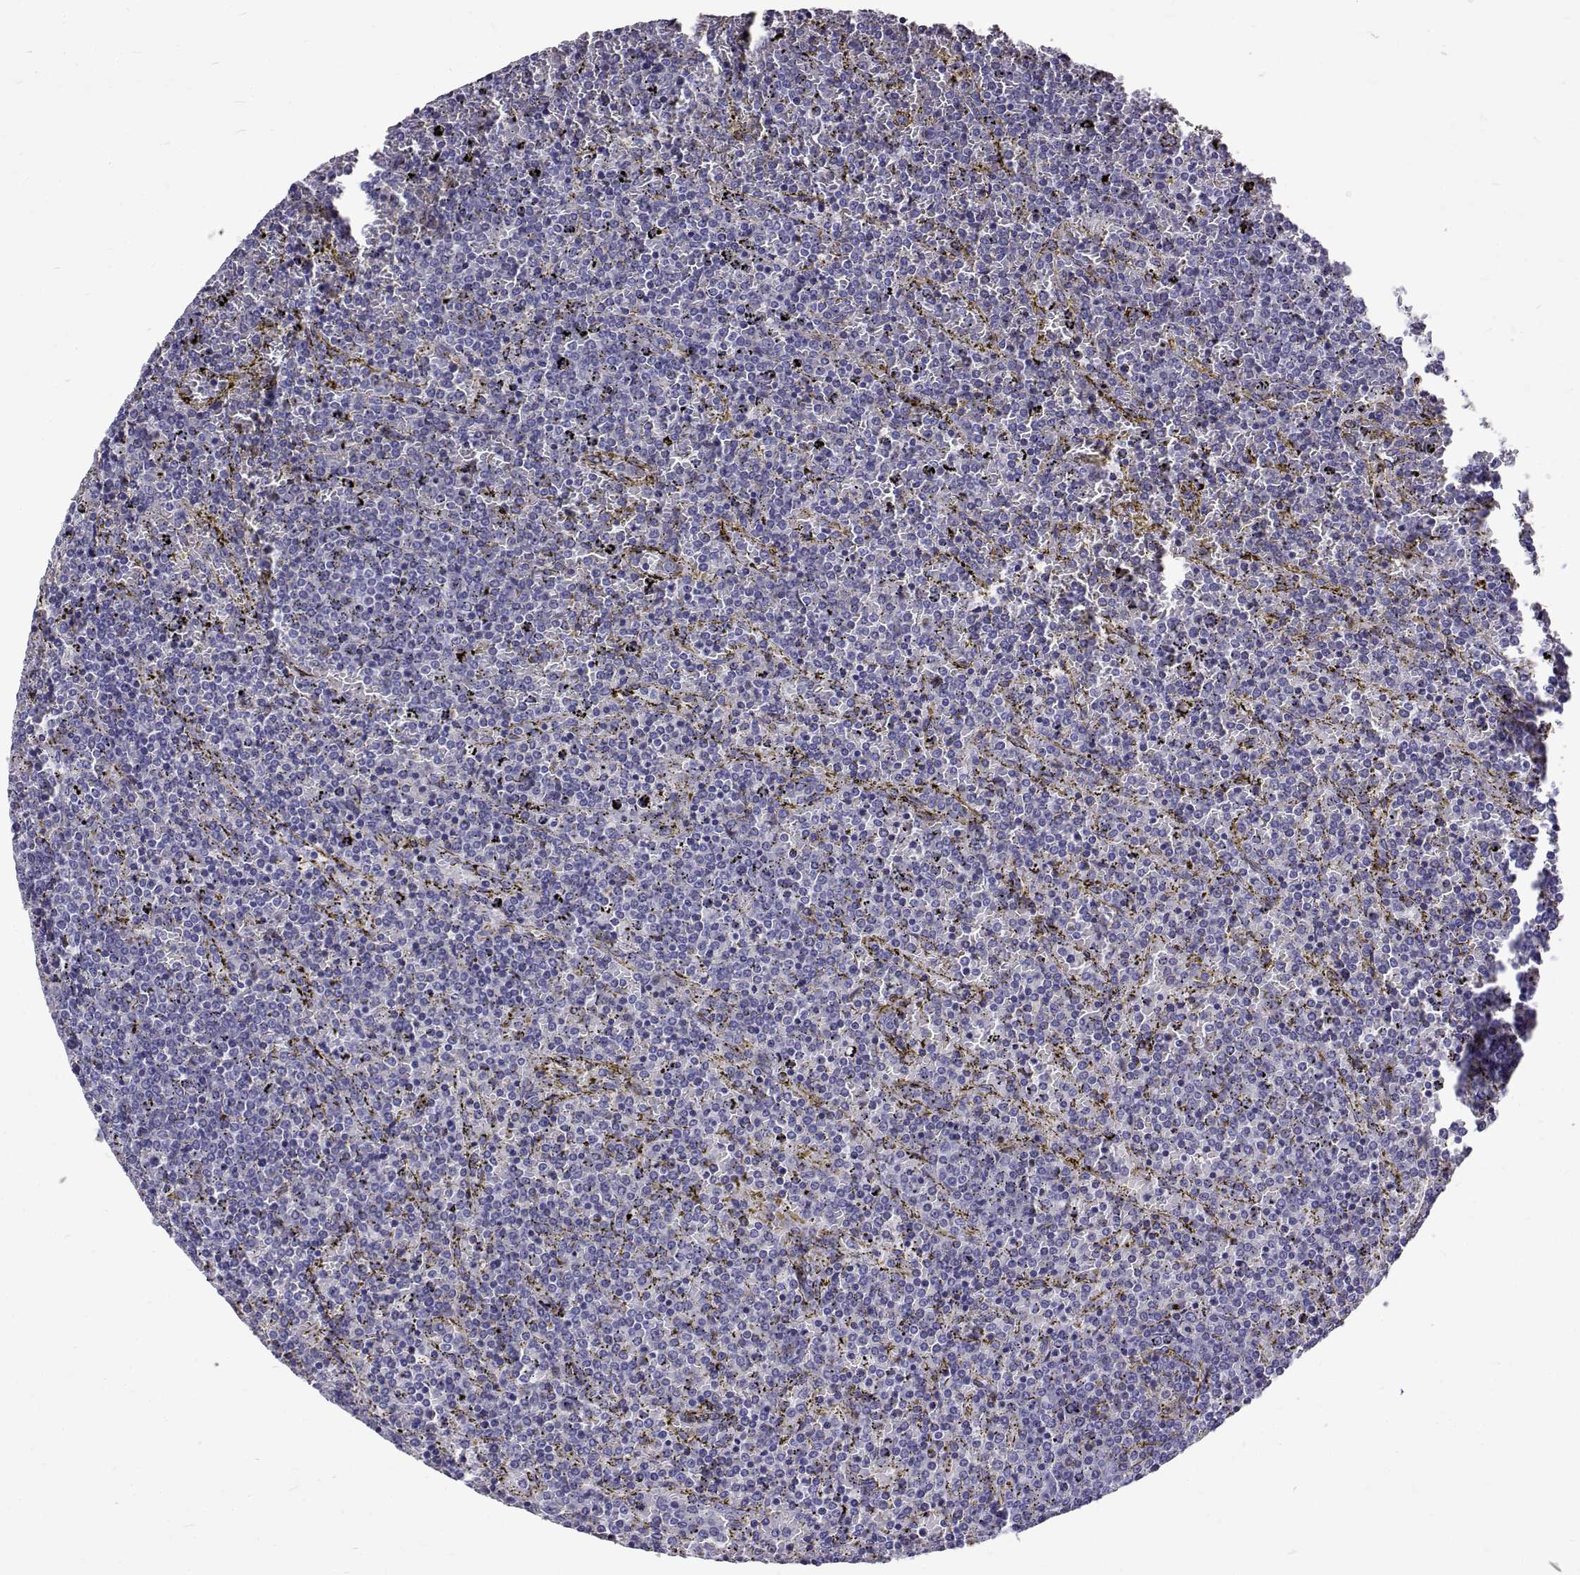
{"staining": {"intensity": "negative", "quantity": "none", "location": "none"}, "tissue": "lymphoma", "cell_type": "Tumor cells", "image_type": "cancer", "snomed": [{"axis": "morphology", "description": "Malignant lymphoma, non-Hodgkin's type, Low grade"}, {"axis": "topography", "description": "Spleen"}], "caption": "An image of human low-grade malignant lymphoma, non-Hodgkin's type is negative for staining in tumor cells.", "gene": "IGSF1", "patient": {"sex": "female", "age": 77}}